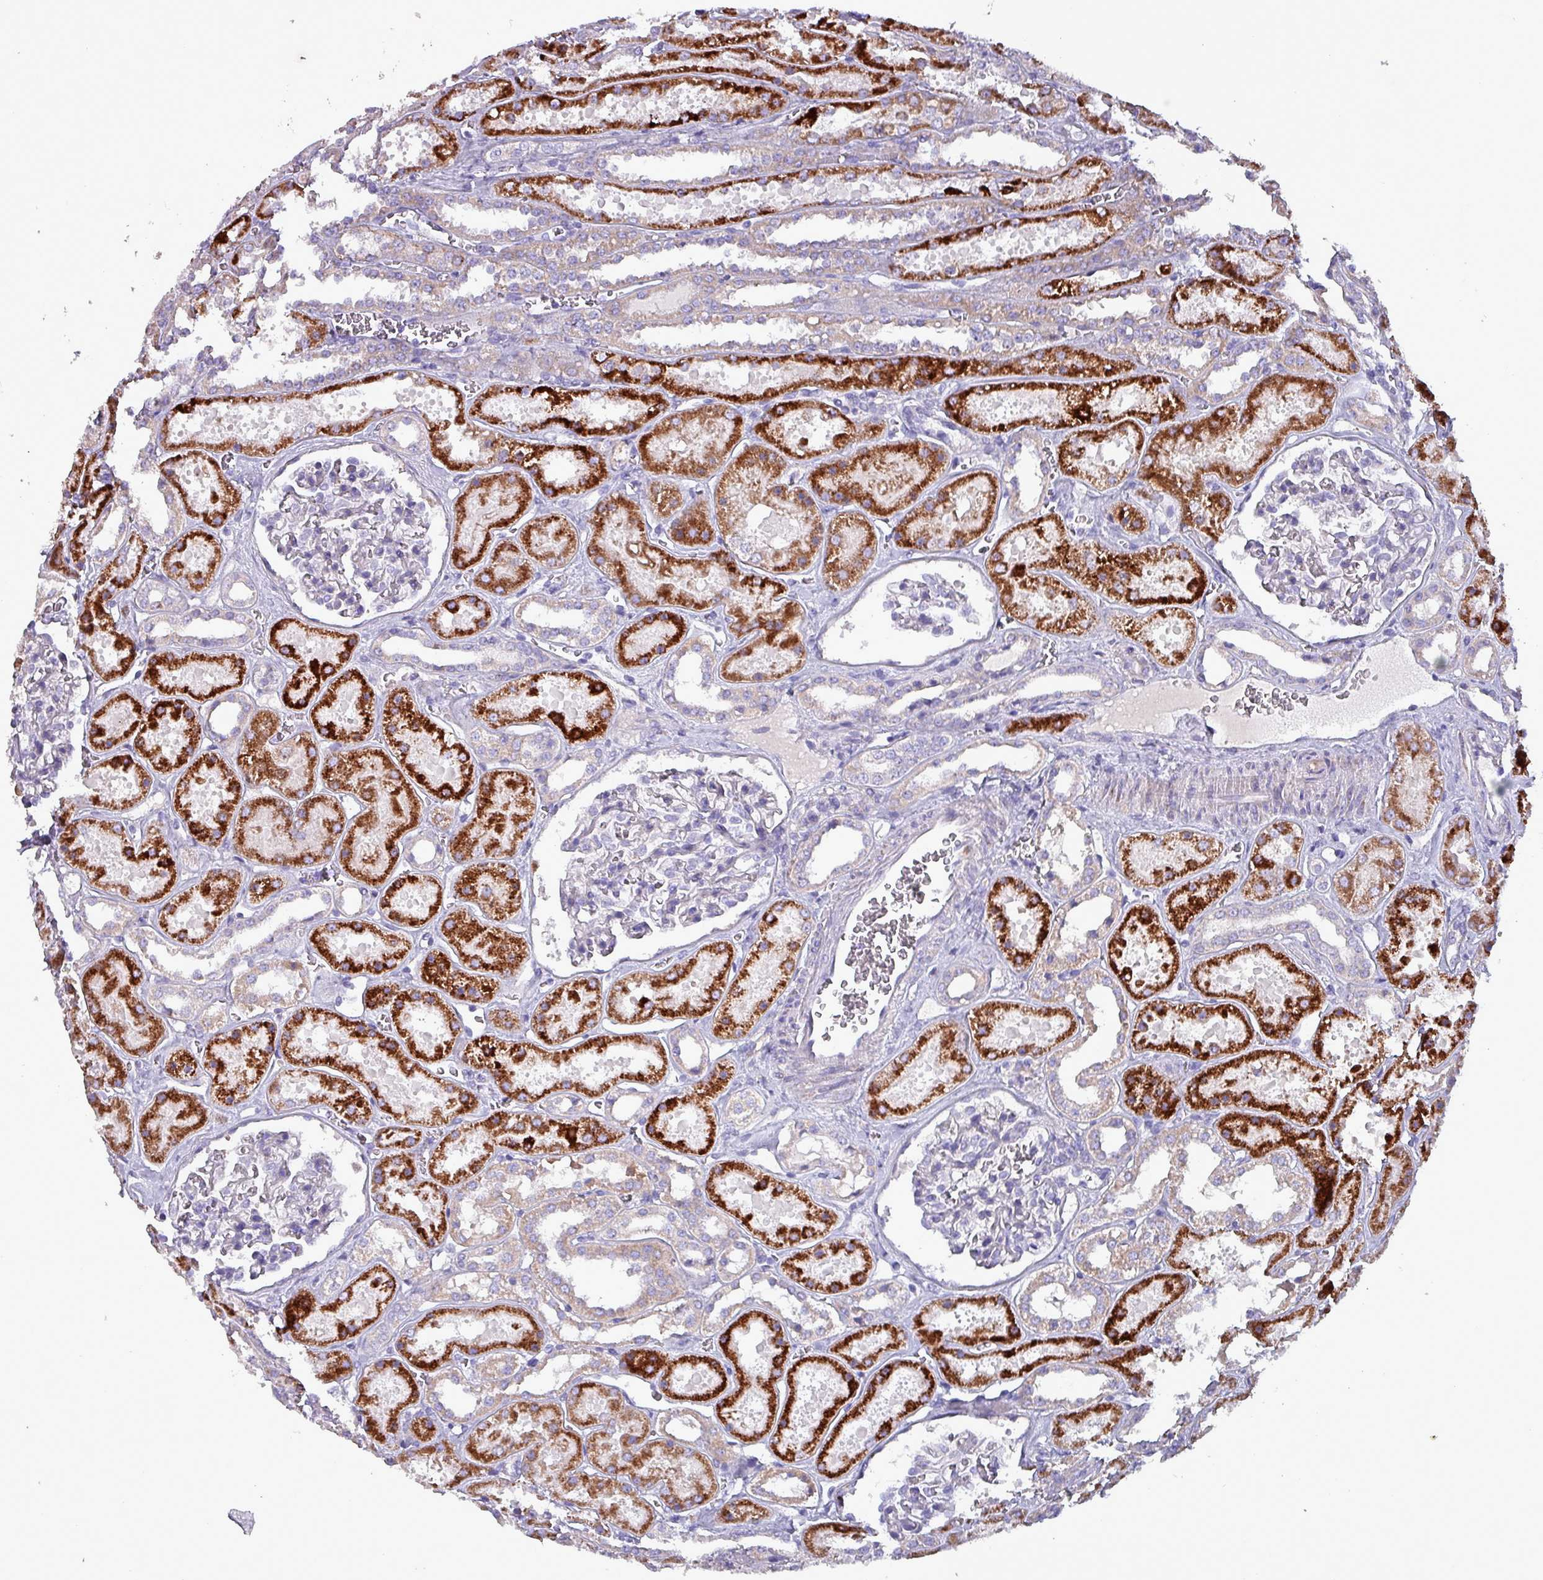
{"staining": {"intensity": "negative", "quantity": "none", "location": "none"}, "tissue": "kidney", "cell_type": "Cells in glomeruli", "image_type": "normal", "snomed": [{"axis": "morphology", "description": "Normal tissue, NOS"}, {"axis": "topography", "description": "Kidney"}], "caption": "Immunohistochemistry (IHC) micrograph of normal kidney stained for a protein (brown), which reveals no positivity in cells in glomeruli. The staining was performed using DAB to visualize the protein expression in brown, while the nuclei were stained in blue with hematoxylin (Magnification: 20x).", "gene": "HSD3B7", "patient": {"sex": "female", "age": 41}}